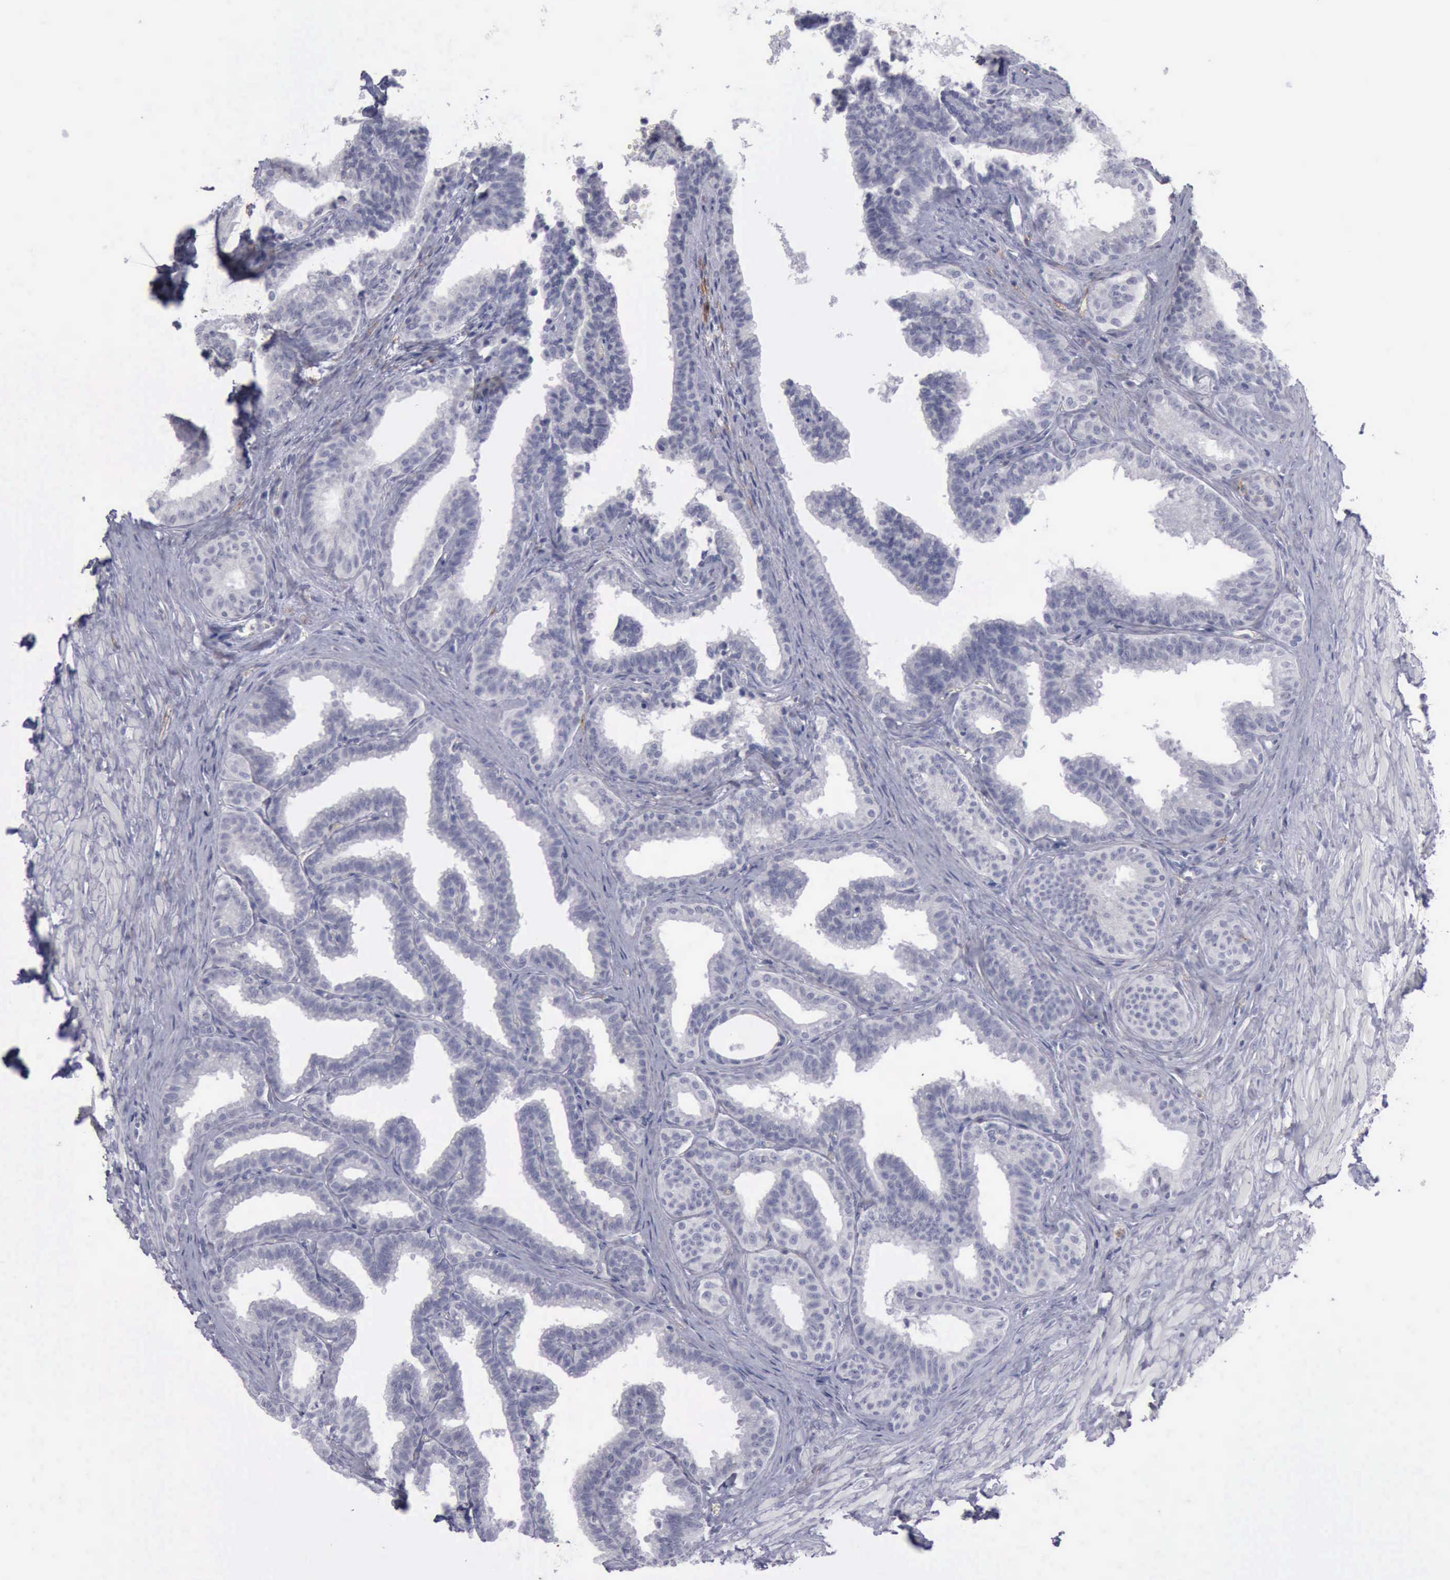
{"staining": {"intensity": "negative", "quantity": "none", "location": "none"}, "tissue": "seminal vesicle", "cell_type": "Glandular cells", "image_type": "normal", "snomed": [{"axis": "morphology", "description": "Normal tissue, NOS"}, {"axis": "topography", "description": "Seminal veicle"}], "caption": "Immunohistochemistry of normal human seminal vesicle displays no positivity in glandular cells.", "gene": "CDH2", "patient": {"sex": "male", "age": 26}}